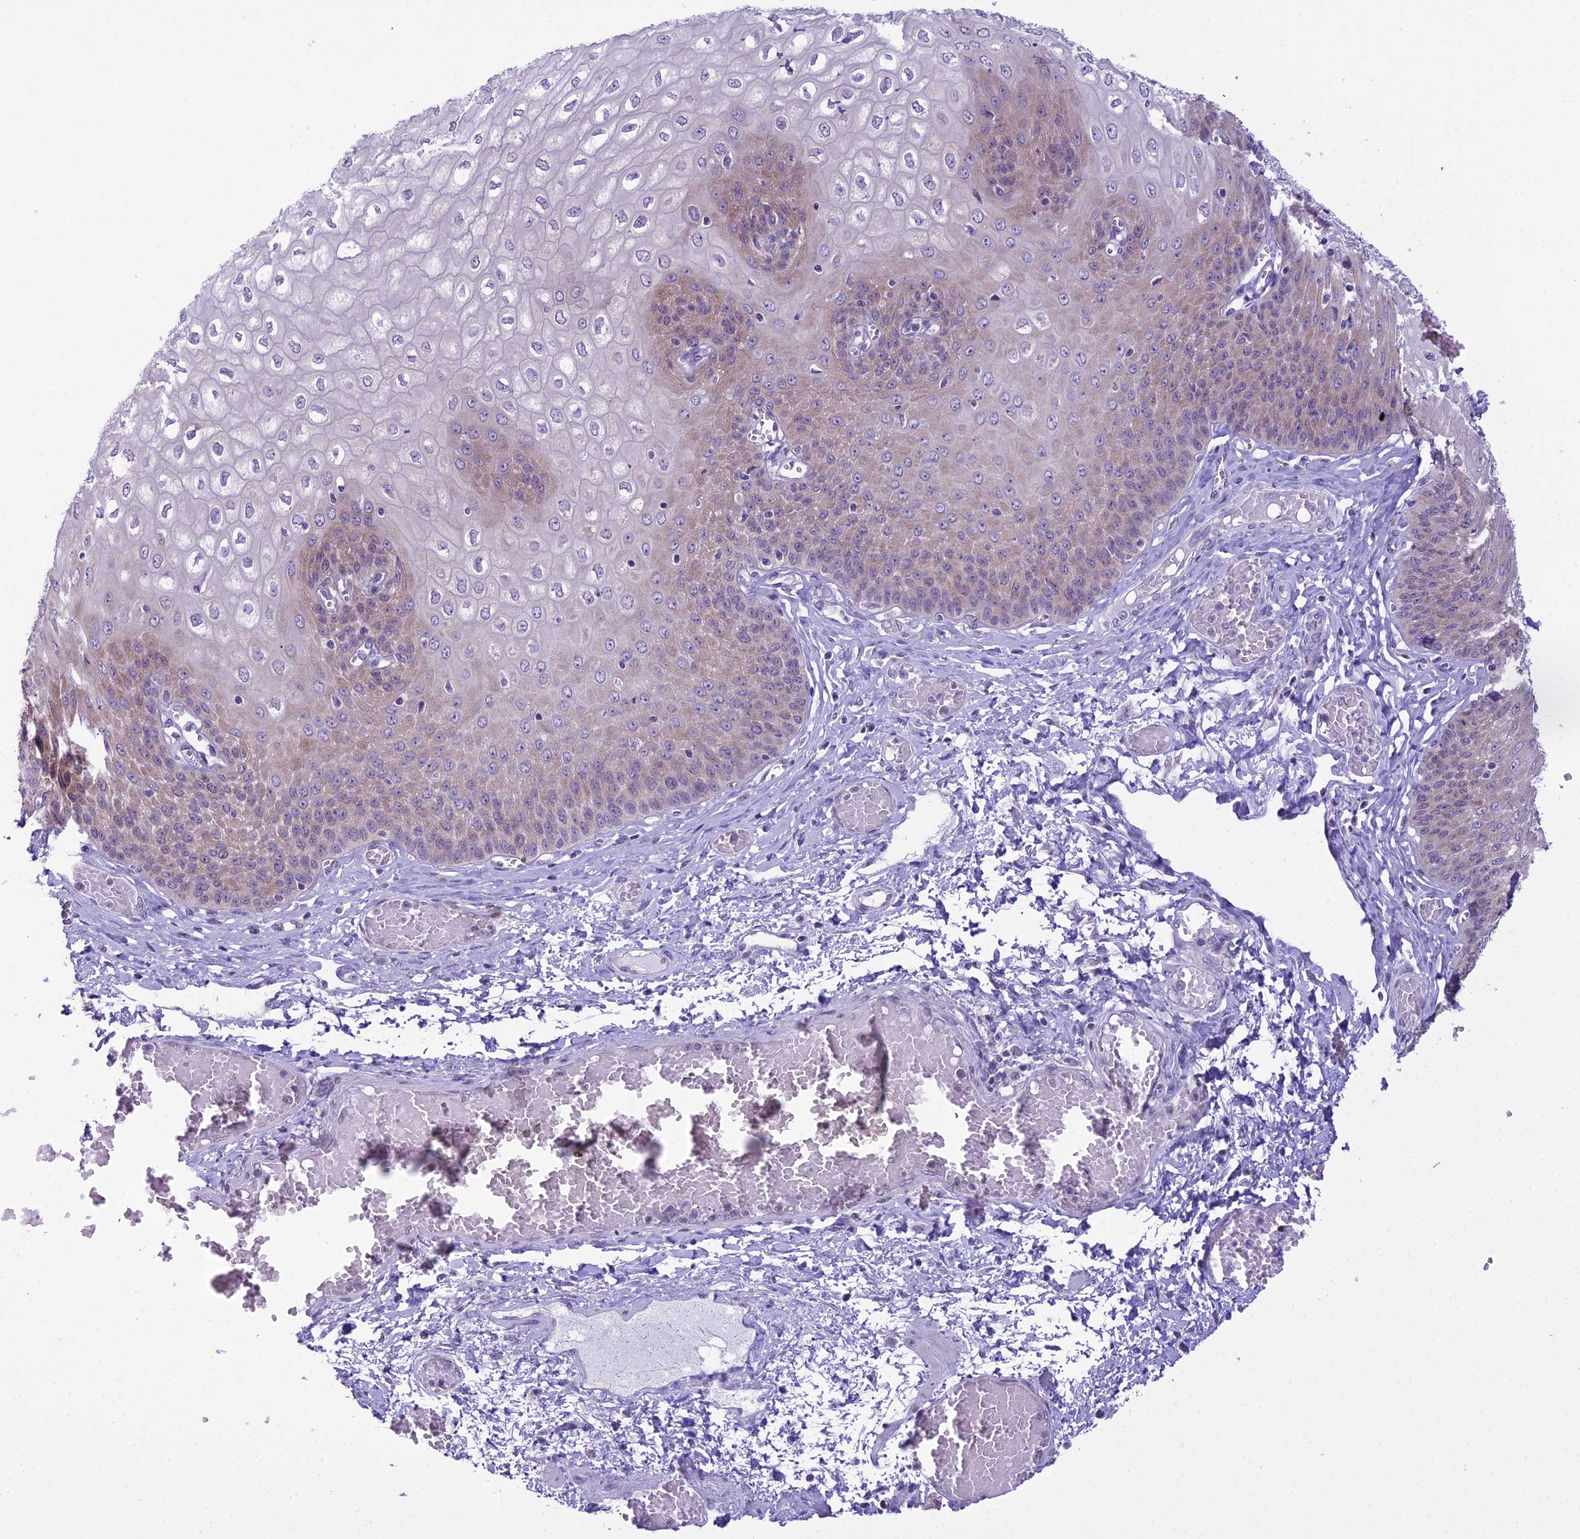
{"staining": {"intensity": "moderate", "quantity": "25%-75%", "location": "cytoplasmic/membranous"}, "tissue": "esophagus", "cell_type": "Squamous epithelial cells", "image_type": "normal", "snomed": [{"axis": "morphology", "description": "Normal tissue, NOS"}, {"axis": "topography", "description": "Esophagus"}], "caption": "IHC of normal human esophagus exhibits medium levels of moderate cytoplasmic/membranous positivity in approximately 25%-75% of squamous epithelial cells. Using DAB (brown) and hematoxylin (blue) stains, captured at high magnification using brightfield microscopy.", "gene": "RPS26", "patient": {"sex": "male", "age": 60}}